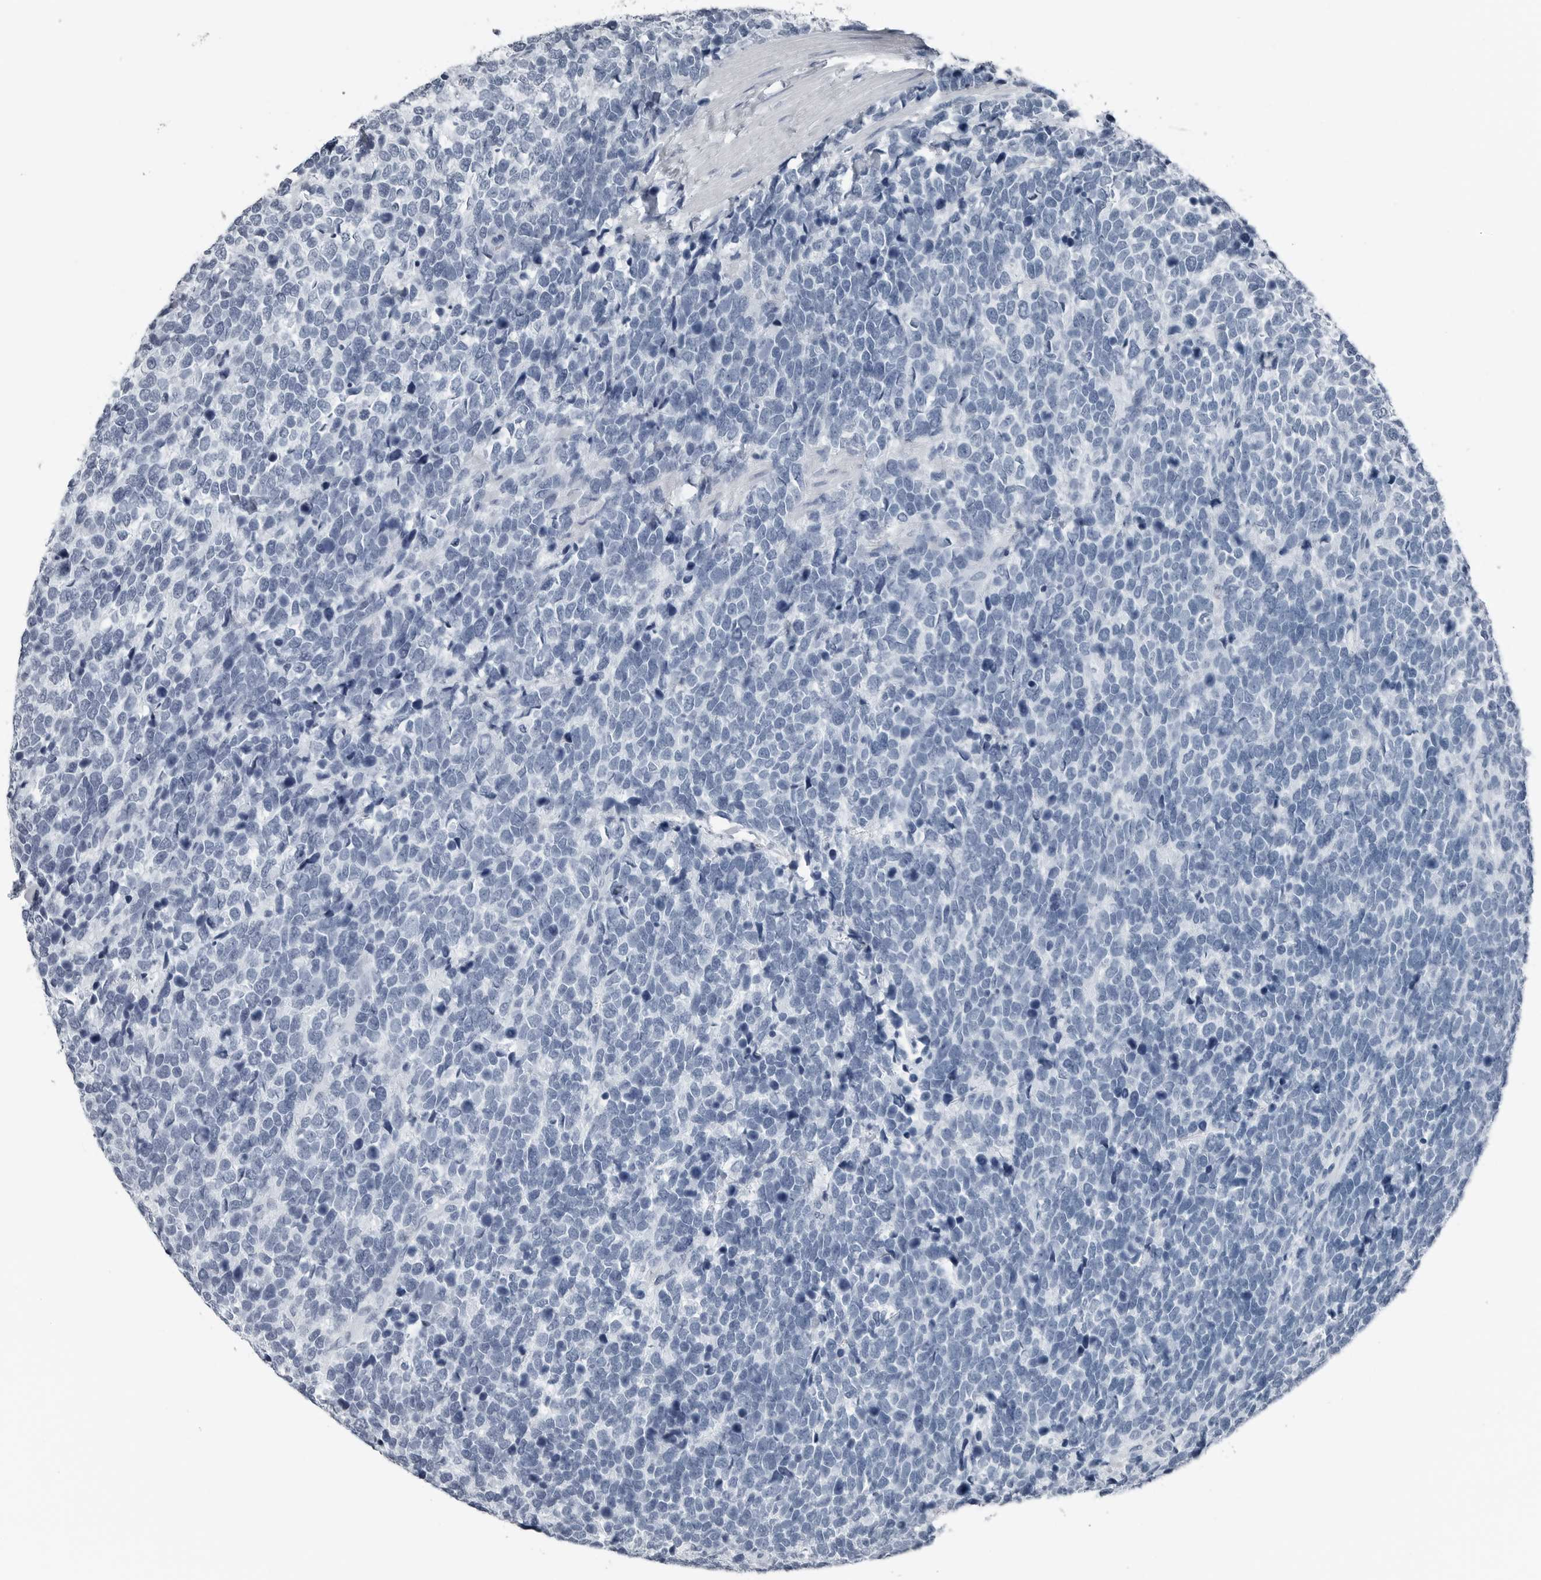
{"staining": {"intensity": "negative", "quantity": "none", "location": "none"}, "tissue": "urothelial cancer", "cell_type": "Tumor cells", "image_type": "cancer", "snomed": [{"axis": "morphology", "description": "Urothelial carcinoma, High grade"}, {"axis": "topography", "description": "Urinary bladder"}], "caption": "DAB (3,3'-diaminobenzidine) immunohistochemical staining of human urothelial carcinoma (high-grade) reveals no significant expression in tumor cells.", "gene": "SPINK1", "patient": {"sex": "female", "age": 82}}